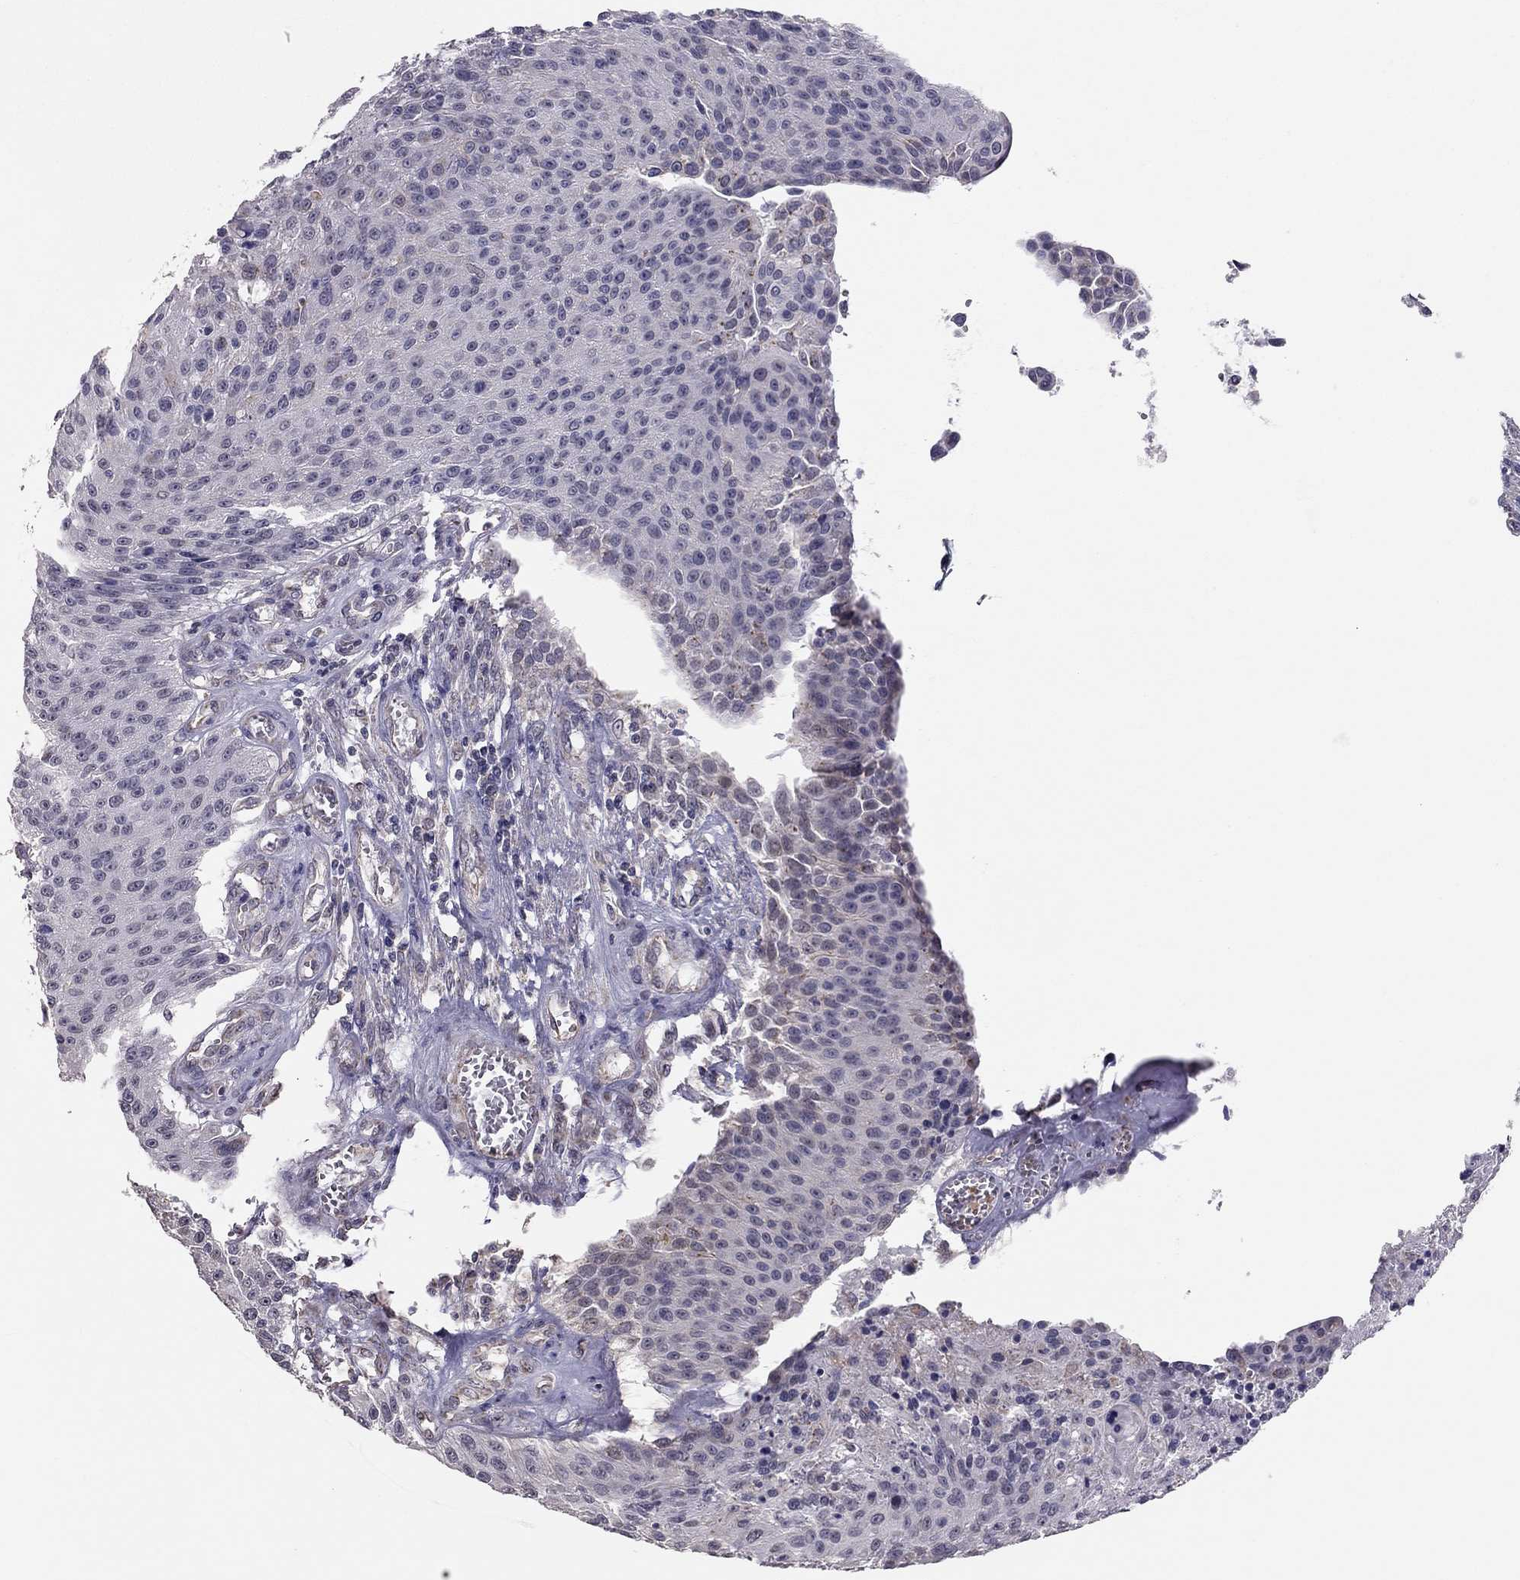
{"staining": {"intensity": "negative", "quantity": "none", "location": "none"}, "tissue": "urothelial cancer", "cell_type": "Tumor cells", "image_type": "cancer", "snomed": [{"axis": "morphology", "description": "Urothelial carcinoma, NOS"}, {"axis": "topography", "description": "Urinary bladder"}], "caption": "An immunohistochemistry histopathology image of urothelial cancer is shown. There is no staining in tumor cells of urothelial cancer.", "gene": "LRIT3", "patient": {"sex": "male", "age": 55}}